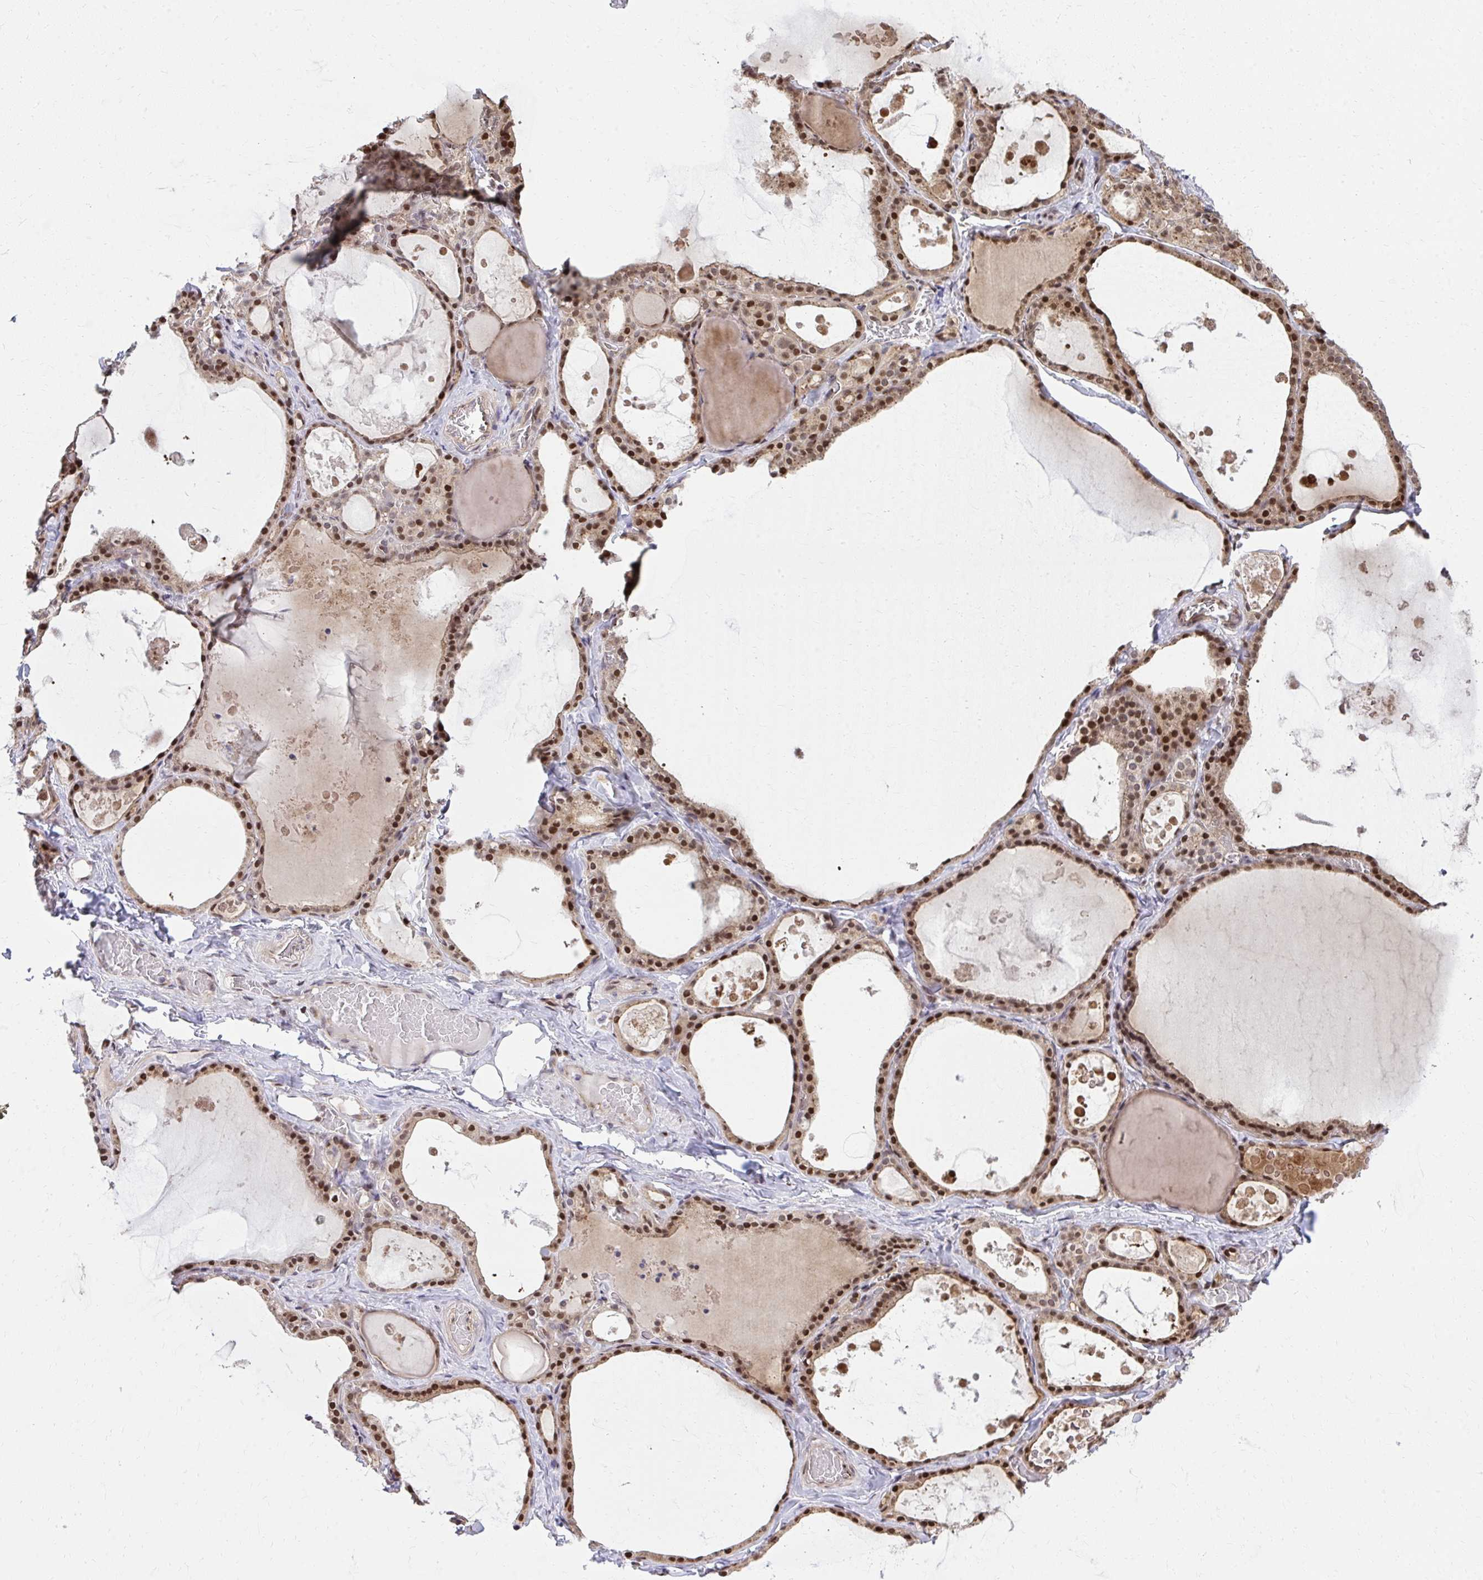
{"staining": {"intensity": "strong", "quantity": ">75%", "location": "cytoplasmic/membranous,nuclear"}, "tissue": "thyroid gland", "cell_type": "Glandular cells", "image_type": "normal", "snomed": [{"axis": "morphology", "description": "Normal tissue, NOS"}, {"axis": "topography", "description": "Thyroid gland"}], "caption": "Protein expression analysis of benign thyroid gland displays strong cytoplasmic/membranous,nuclear positivity in approximately >75% of glandular cells.", "gene": "PIGY", "patient": {"sex": "male", "age": 56}}